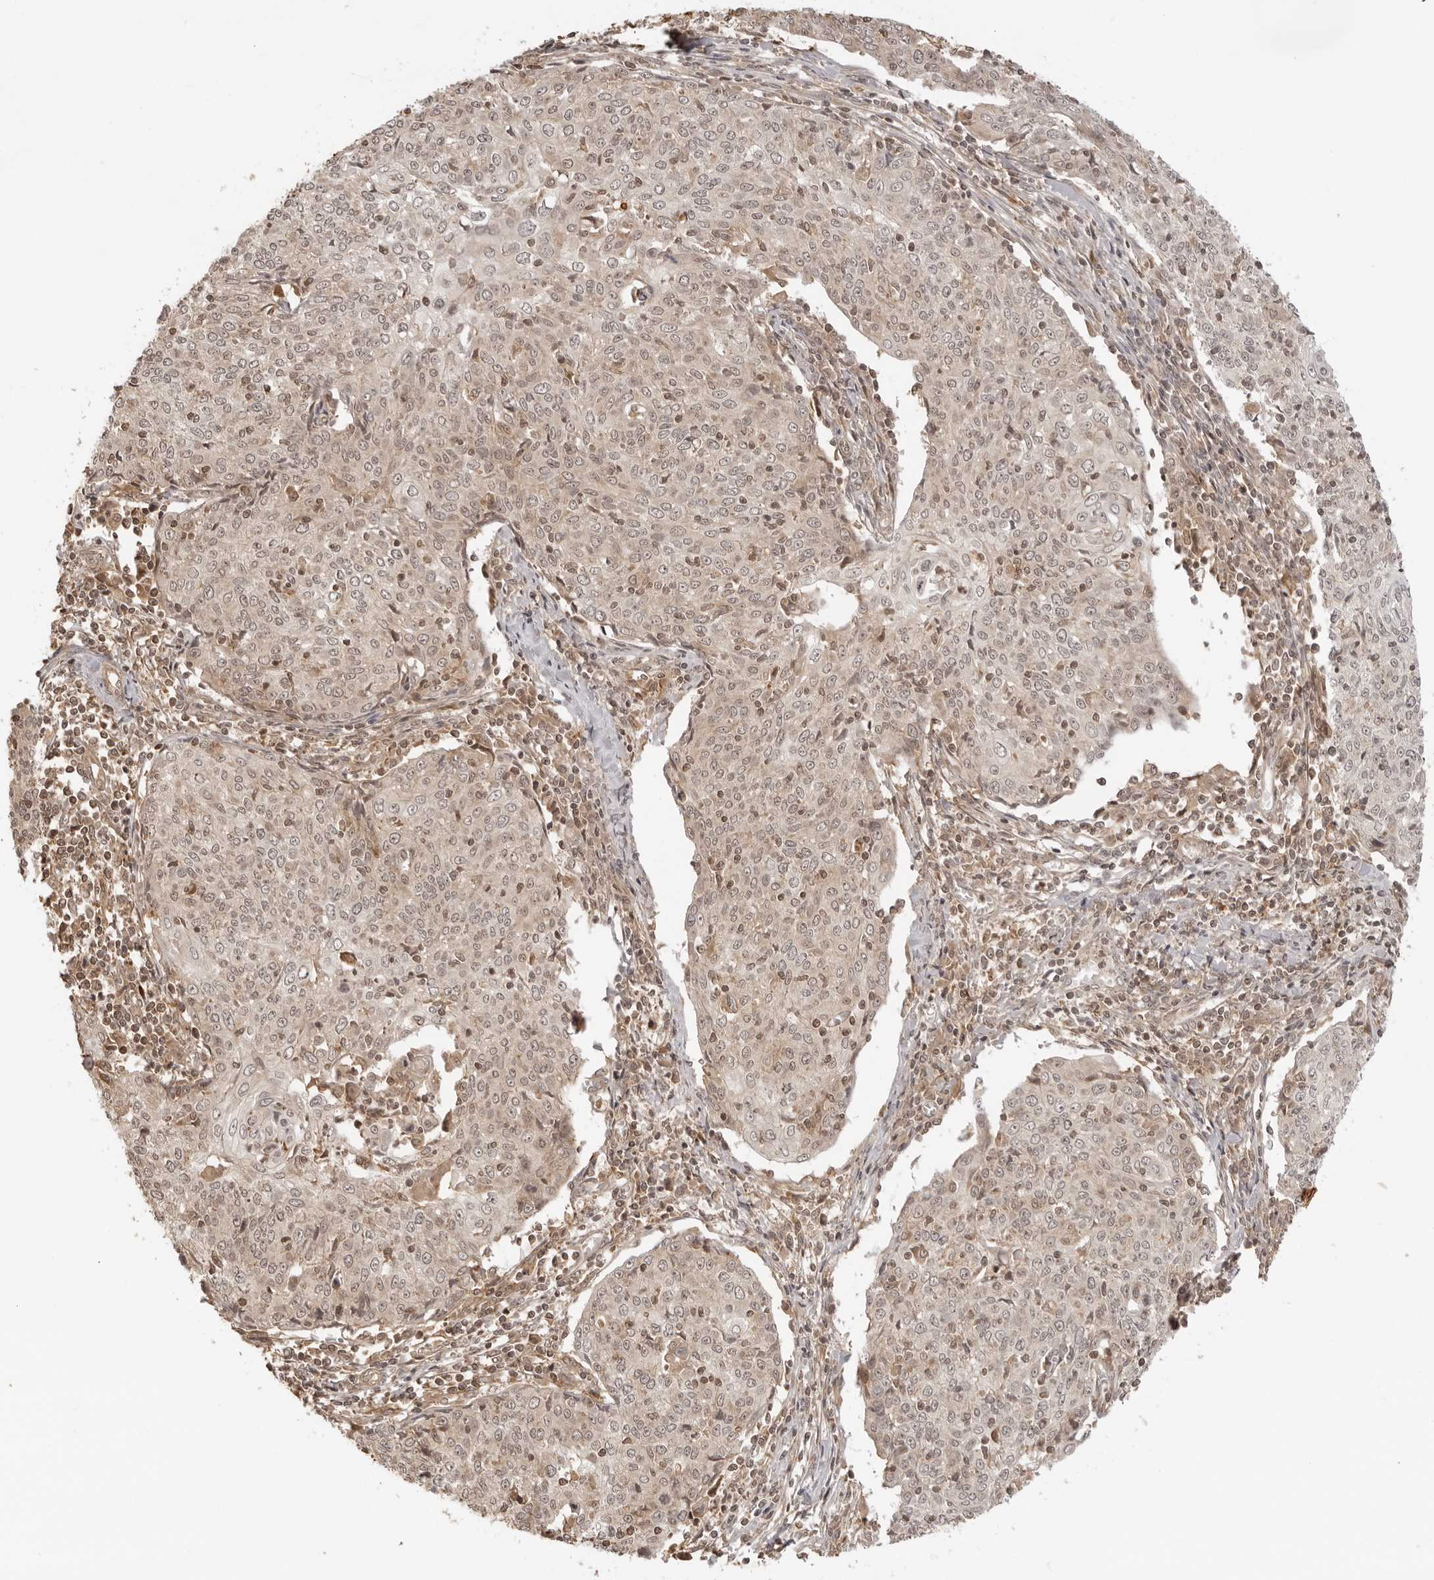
{"staining": {"intensity": "weak", "quantity": ">75%", "location": "cytoplasmic/membranous,nuclear"}, "tissue": "cervical cancer", "cell_type": "Tumor cells", "image_type": "cancer", "snomed": [{"axis": "morphology", "description": "Squamous cell carcinoma, NOS"}, {"axis": "topography", "description": "Cervix"}], "caption": "Cervical squamous cell carcinoma was stained to show a protein in brown. There is low levels of weak cytoplasmic/membranous and nuclear expression in about >75% of tumor cells. The protein is shown in brown color, while the nuclei are stained blue.", "gene": "IKBKE", "patient": {"sex": "female", "age": 48}}